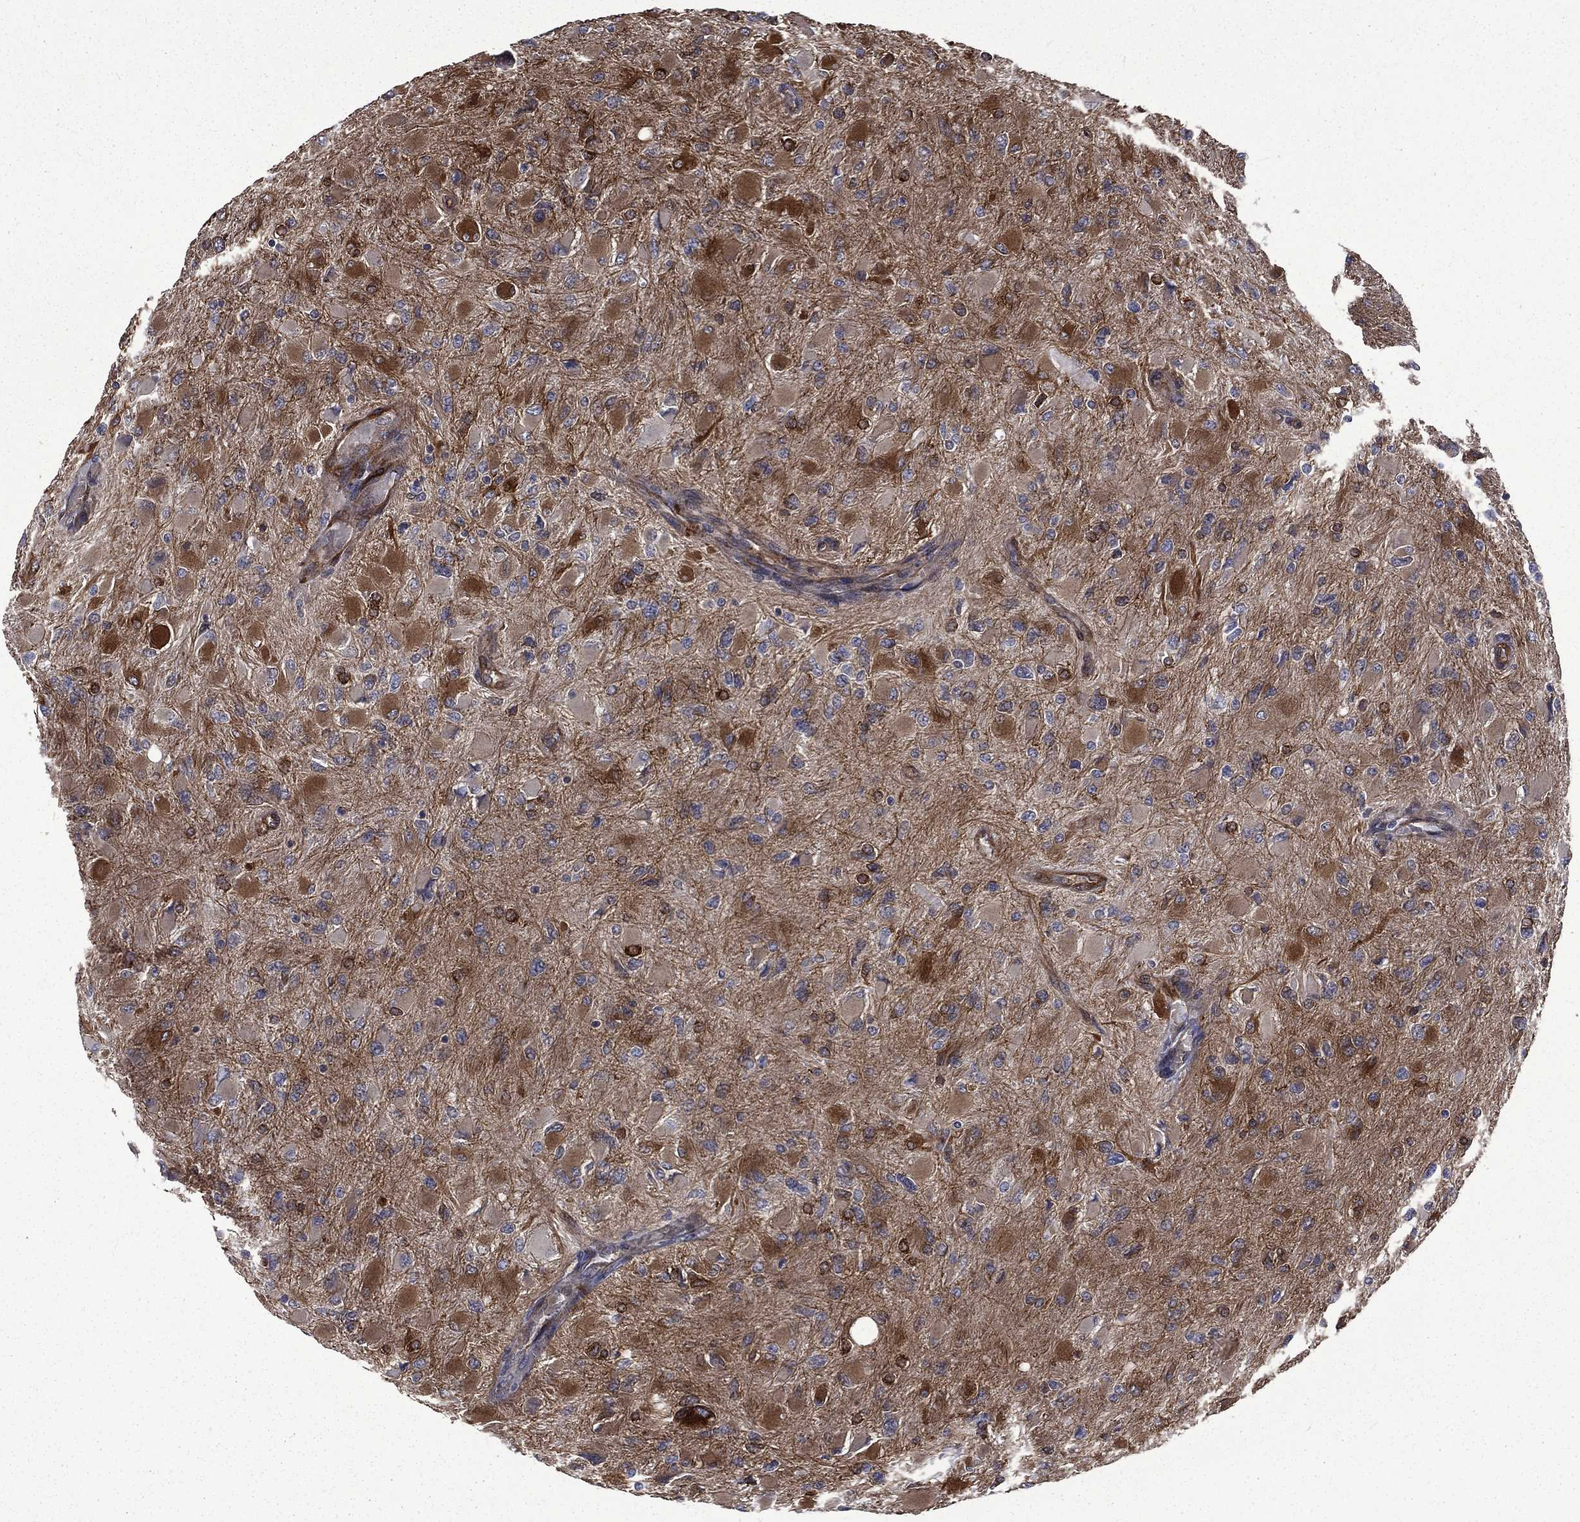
{"staining": {"intensity": "strong", "quantity": ">75%", "location": "cytoplasmic/membranous"}, "tissue": "glioma", "cell_type": "Tumor cells", "image_type": "cancer", "snomed": [{"axis": "morphology", "description": "Glioma, malignant, High grade"}, {"axis": "topography", "description": "Cerebral cortex"}], "caption": "The immunohistochemical stain highlights strong cytoplasmic/membranous staining in tumor cells of high-grade glioma (malignant) tissue. (IHC, brightfield microscopy, high magnification).", "gene": "PPFIBP1", "patient": {"sex": "female", "age": 36}}